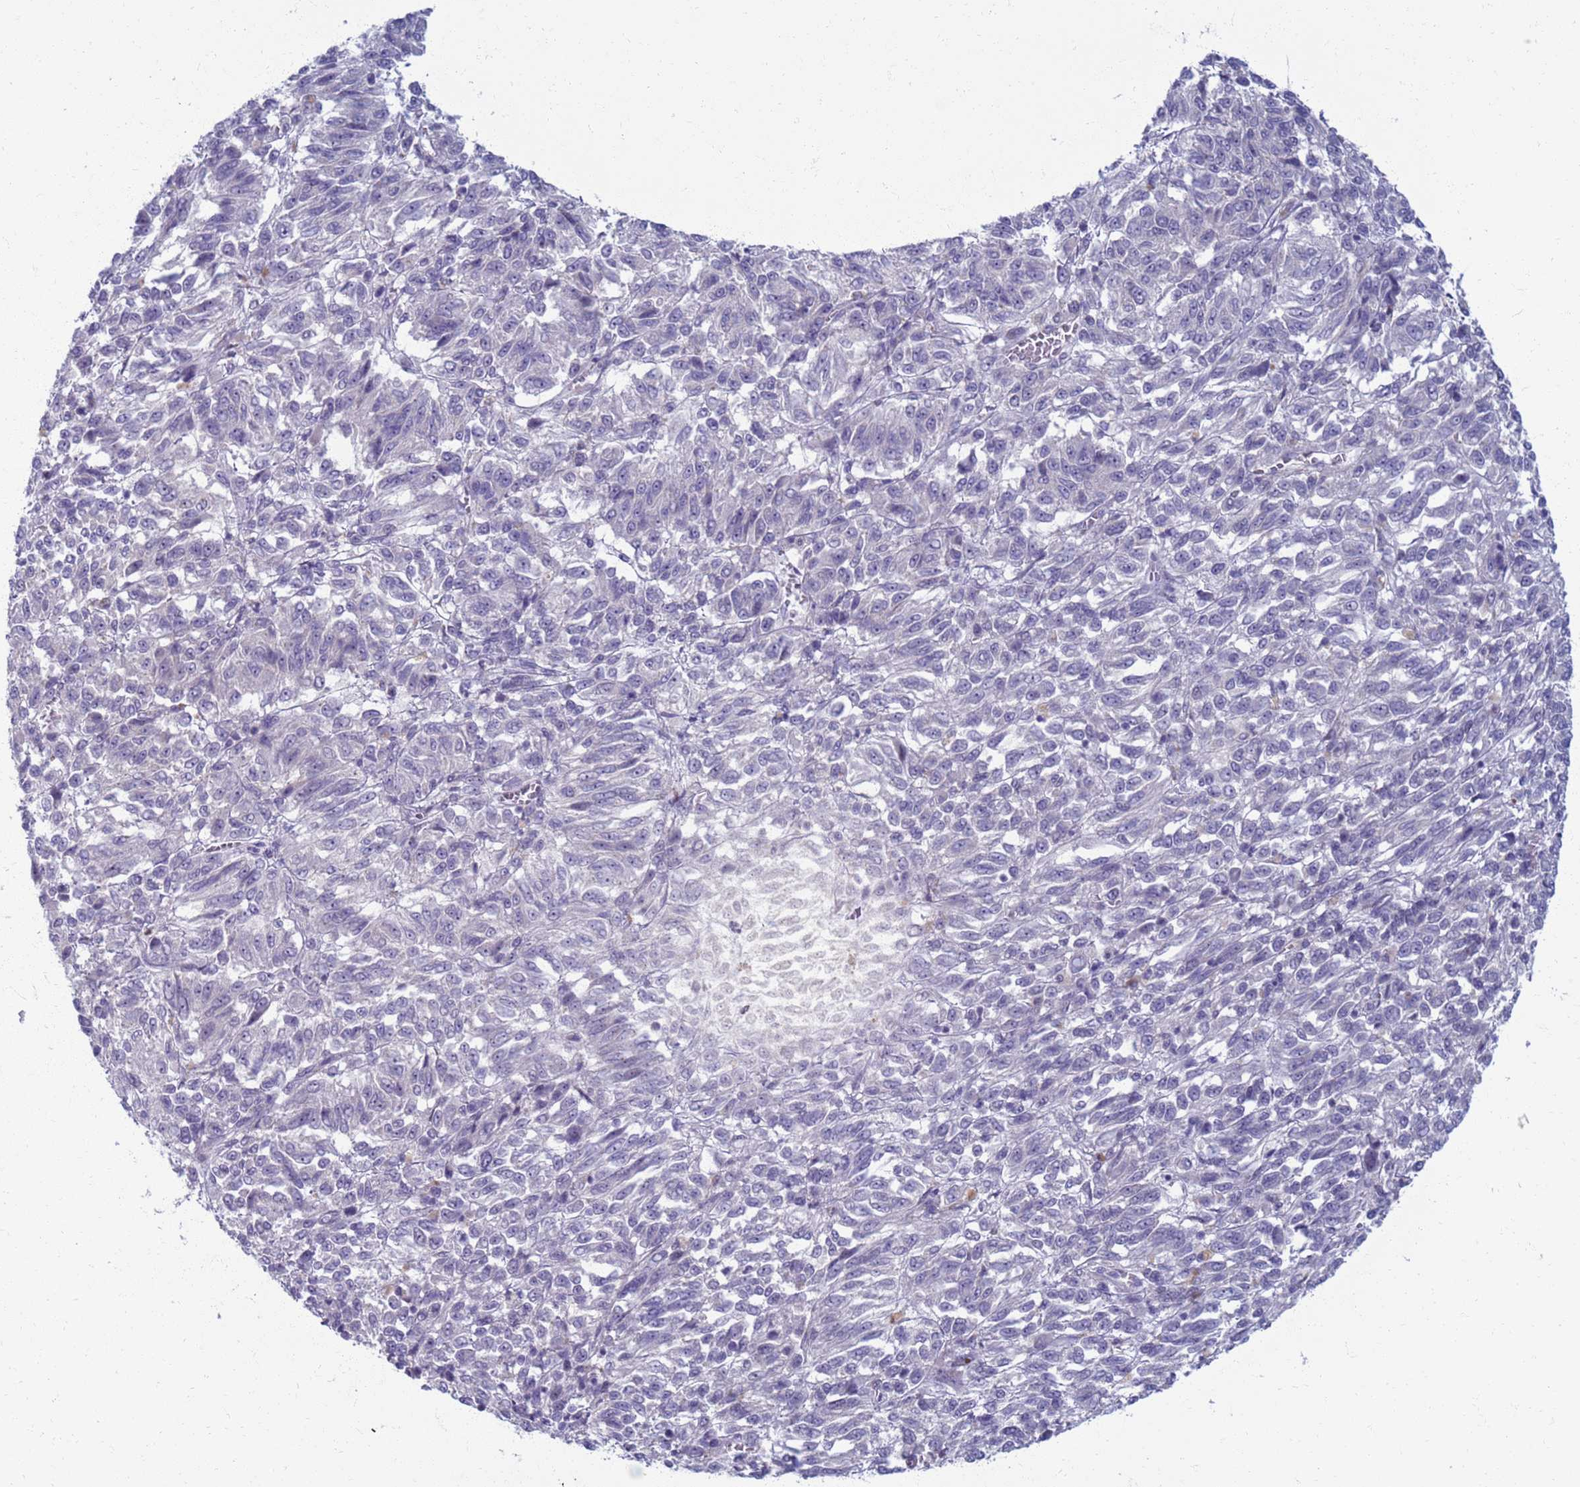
{"staining": {"intensity": "negative", "quantity": "none", "location": "none"}, "tissue": "melanoma", "cell_type": "Tumor cells", "image_type": "cancer", "snomed": [{"axis": "morphology", "description": "Malignant melanoma, Metastatic site"}, {"axis": "topography", "description": "Lung"}], "caption": "Immunohistochemistry histopathology image of melanoma stained for a protein (brown), which shows no staining in tumor cells.", "gene": "CLCA2", "patient": {"sex": "male", "age": 64}}